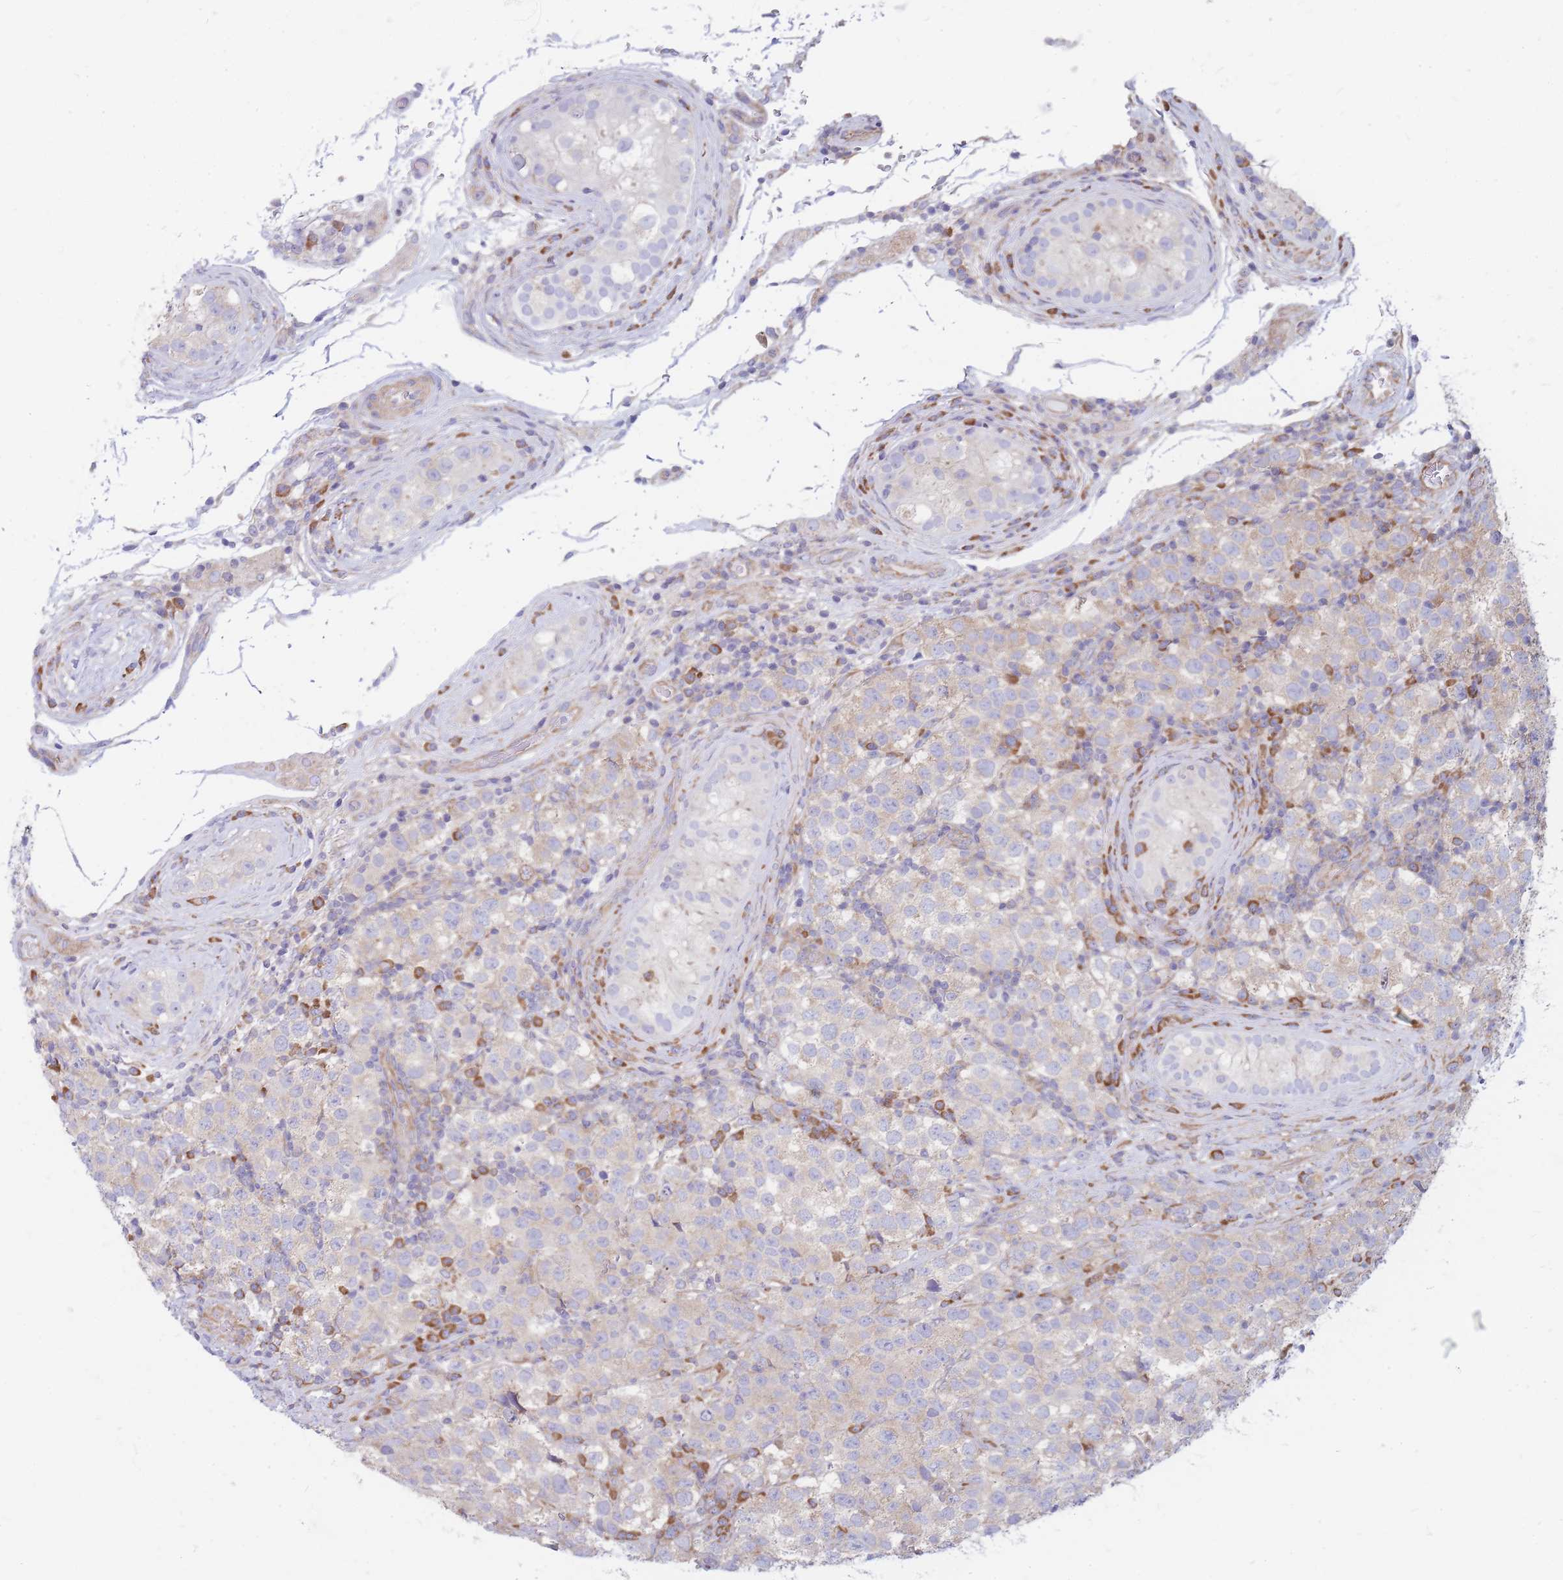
{"staining": {"intensity": "negative", "quantity": "none", "location": "none"}, "tissue": "testis cancer", "cell_type": "Tumor cells", "image_type": "cancer", "snomed": [{"axis": "morphology", "description": "Seminoma, NOS"}, {"axis": "topography", "description": "Testis"}], "caption": "An IHC histopathology image of testis cancer (seminoma) is shown. There is no staining in tumor cells of testis cancer (seminoma).", "gene": "RPL8", "patient": {"sex": "male", "age": 34}}